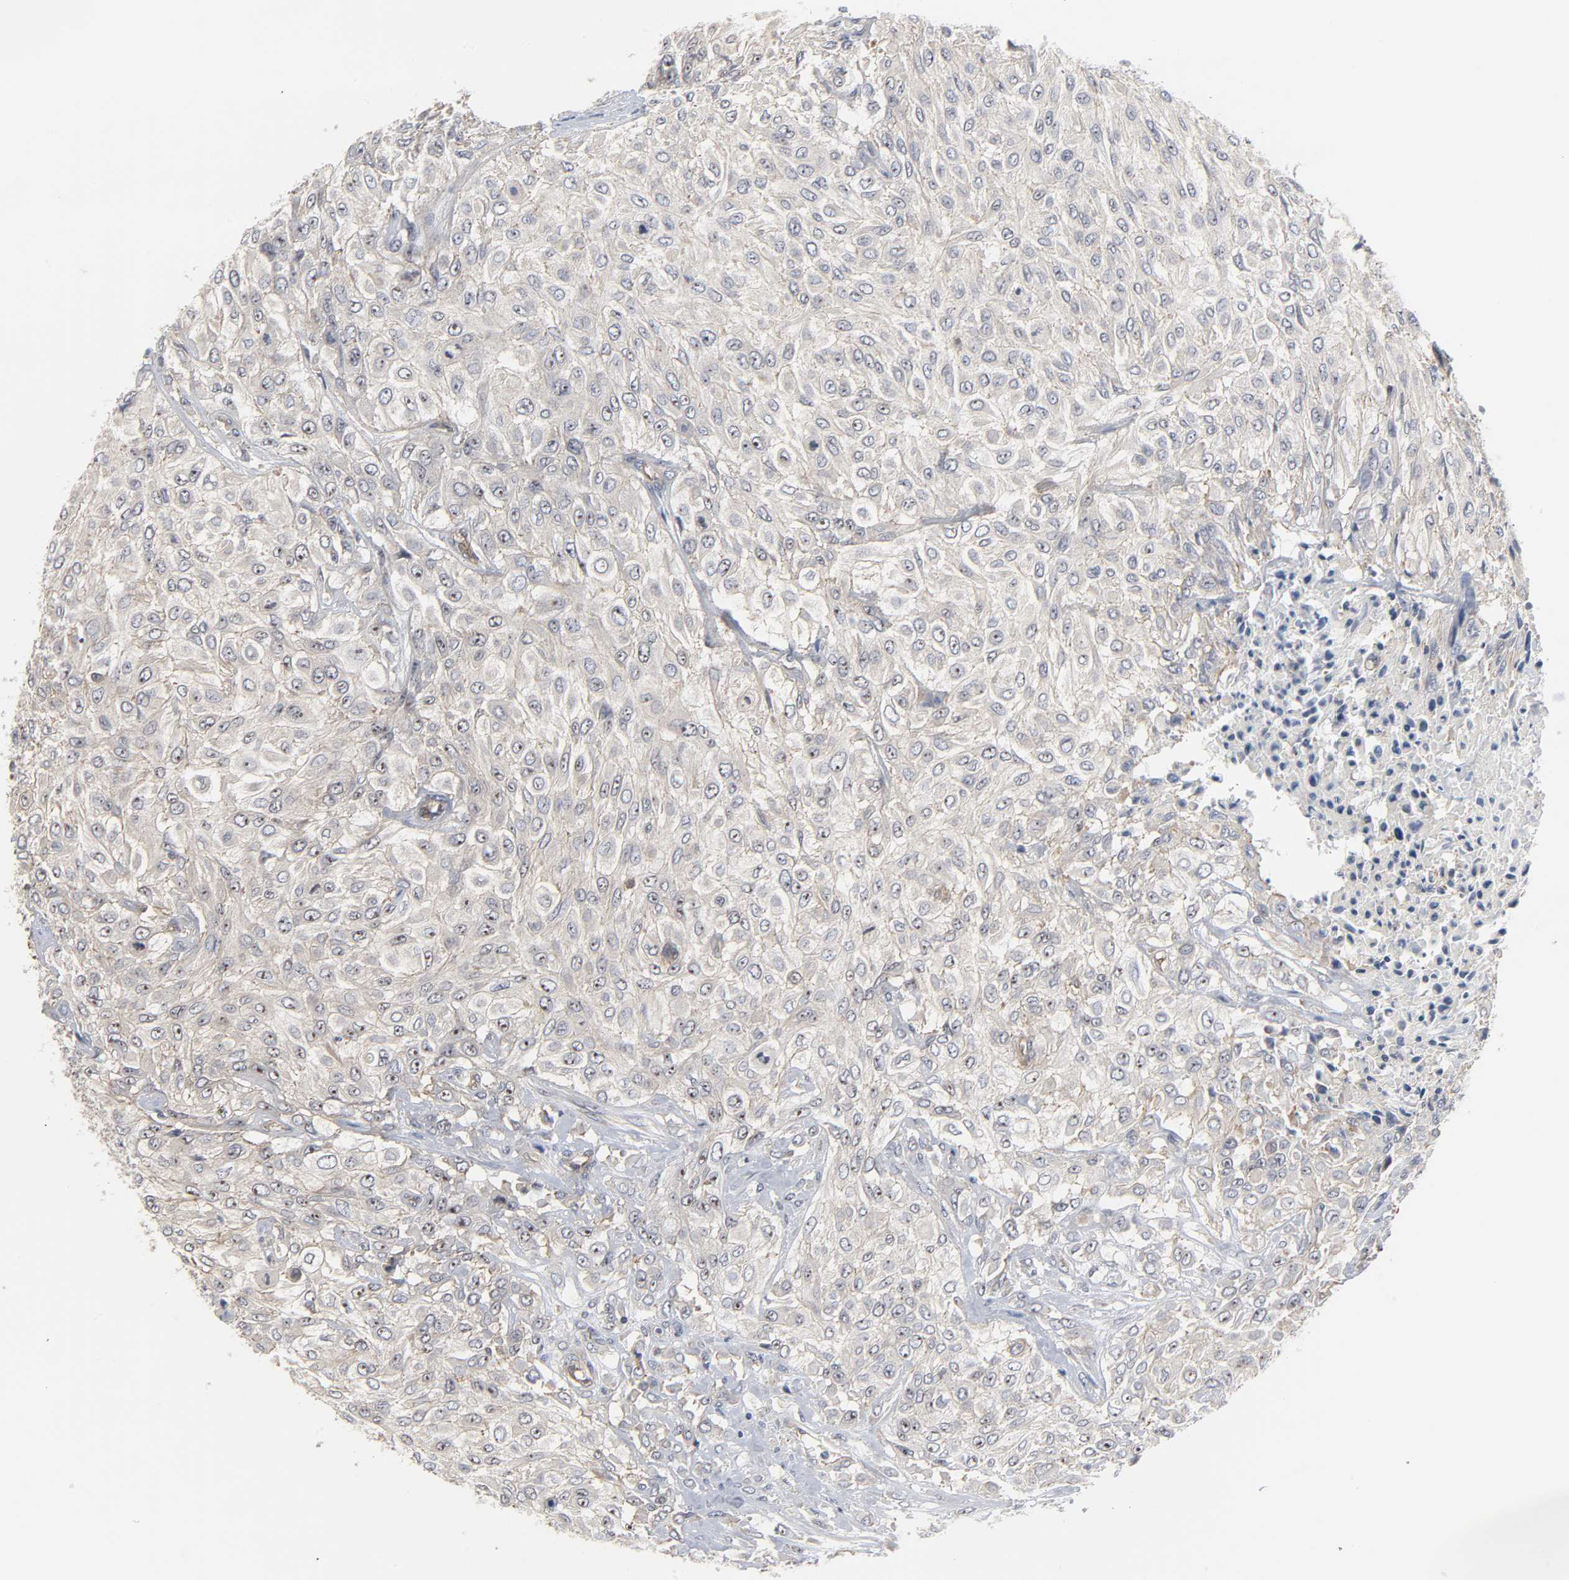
{"staining": {"intensity": "weak", "quantity": "25%-75%", "location": "cytoplasmic/membranous,nuclear"}, "tissue": "urothelial cancer", "cell_type": "Tumor cells", "image_type": "cancer", "snomed": [{"axis": "morphology", "description": "Urothelial carcinoma, High grade"}, {"axis": "topography", "description": "Urinary bladder"}], "caption": "Tumor cells show low levels of weak cytoplasmic/membranous and nuclear expression in approximately 25%-75% of cells in urothelial carcinoma (high-grade).", "gene": "DDX10", "patient": {"sex": "male", "age": 57}}